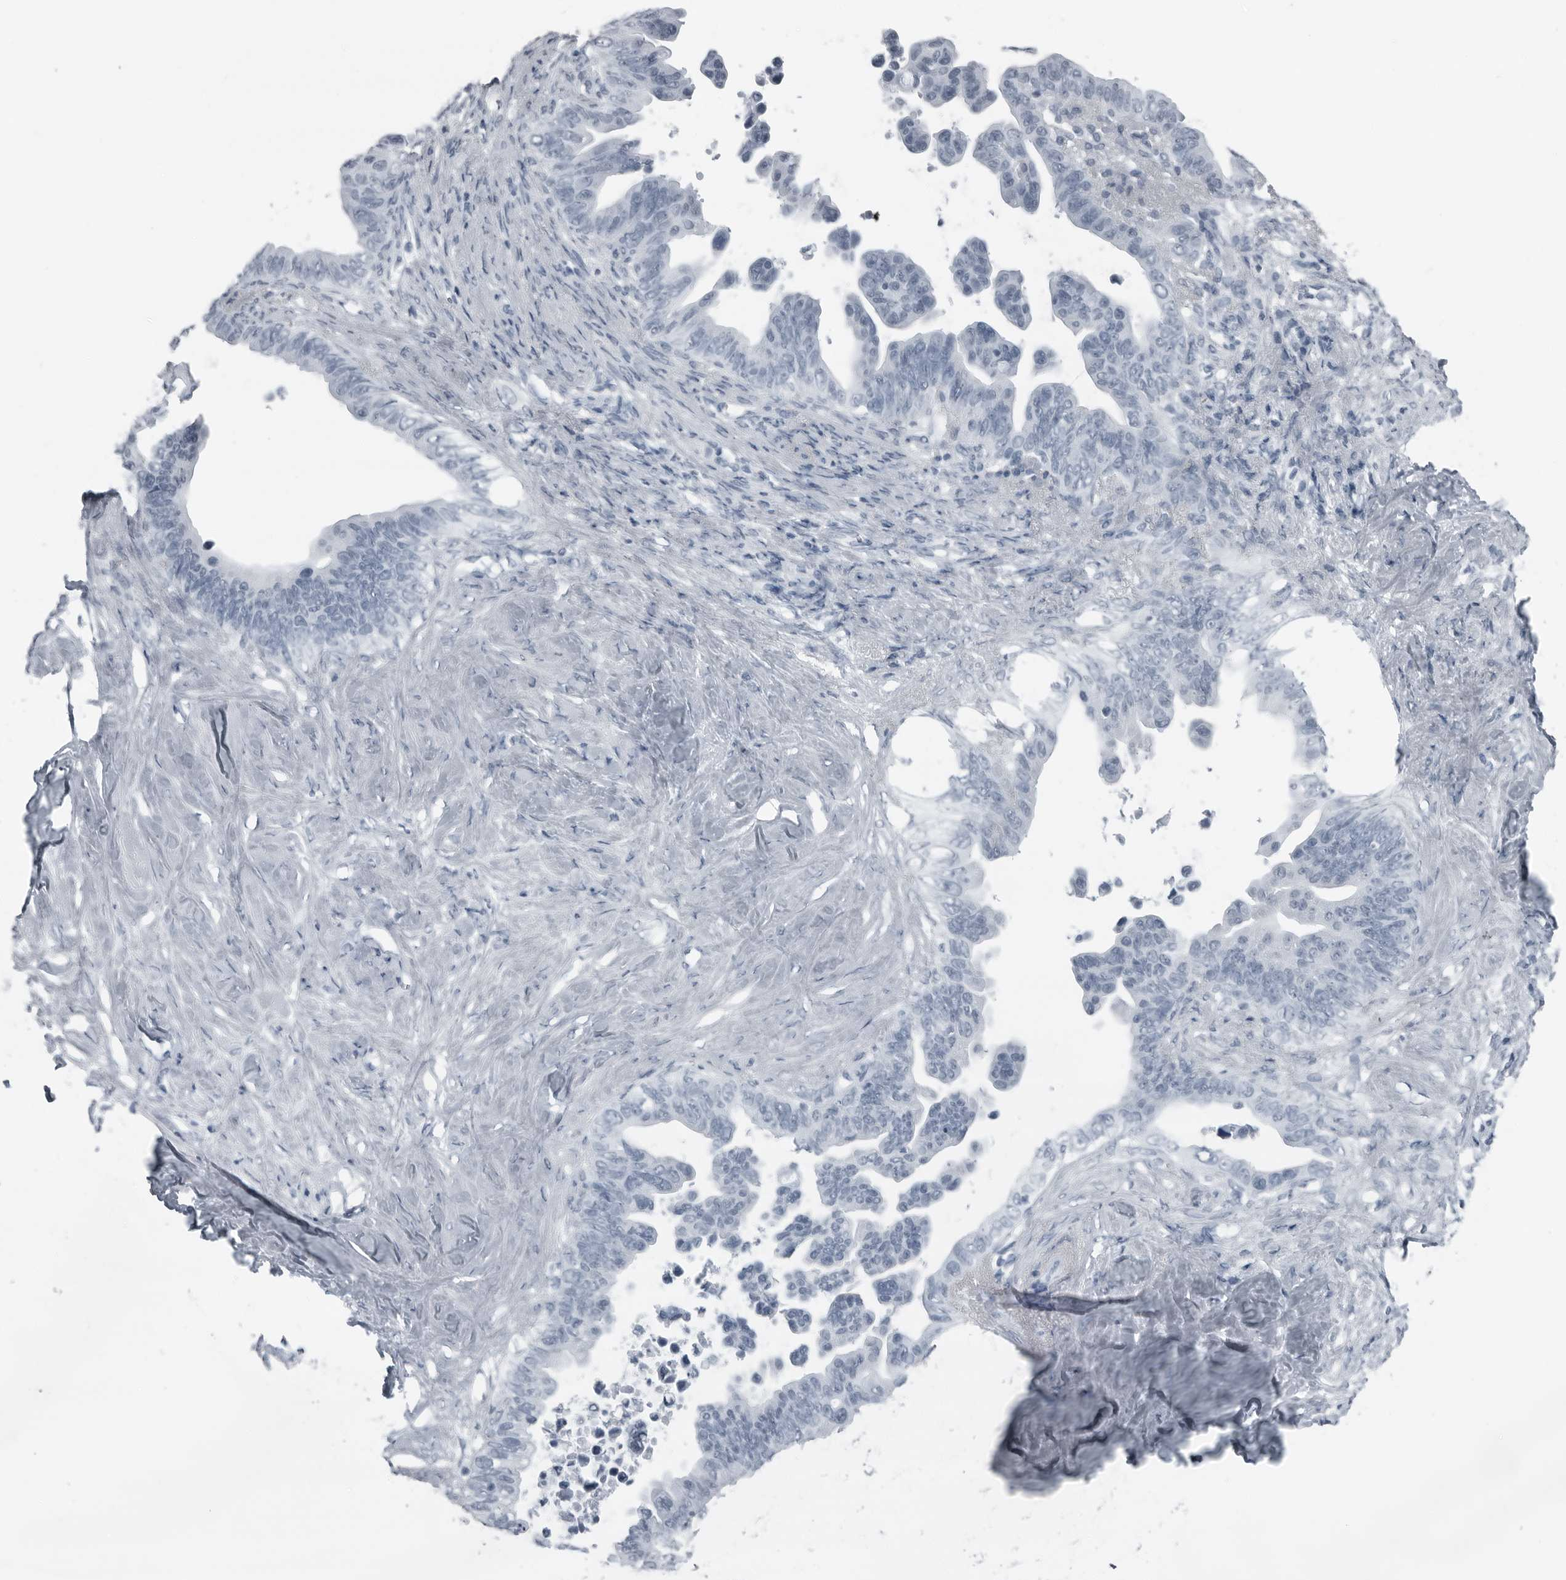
{"staining": {"intensity": "negative", "quantity": "none", "location": "none"}, "tissue": "pancreatic cancer", "cell_type": "Tumor cells", "image_type": "cancer", "snomed": [{"axis": "morphology", "description": "Adenocarcinoma, NOS"}, {"axis": "topography", "description": "Pancreas"}], "caption": "The photomicrograph reveals no staining of tumor cells in adenocarcinoma (pancreatic).", "gene": "PRSS1", "patient": {"sex": "female", "age": 72}}